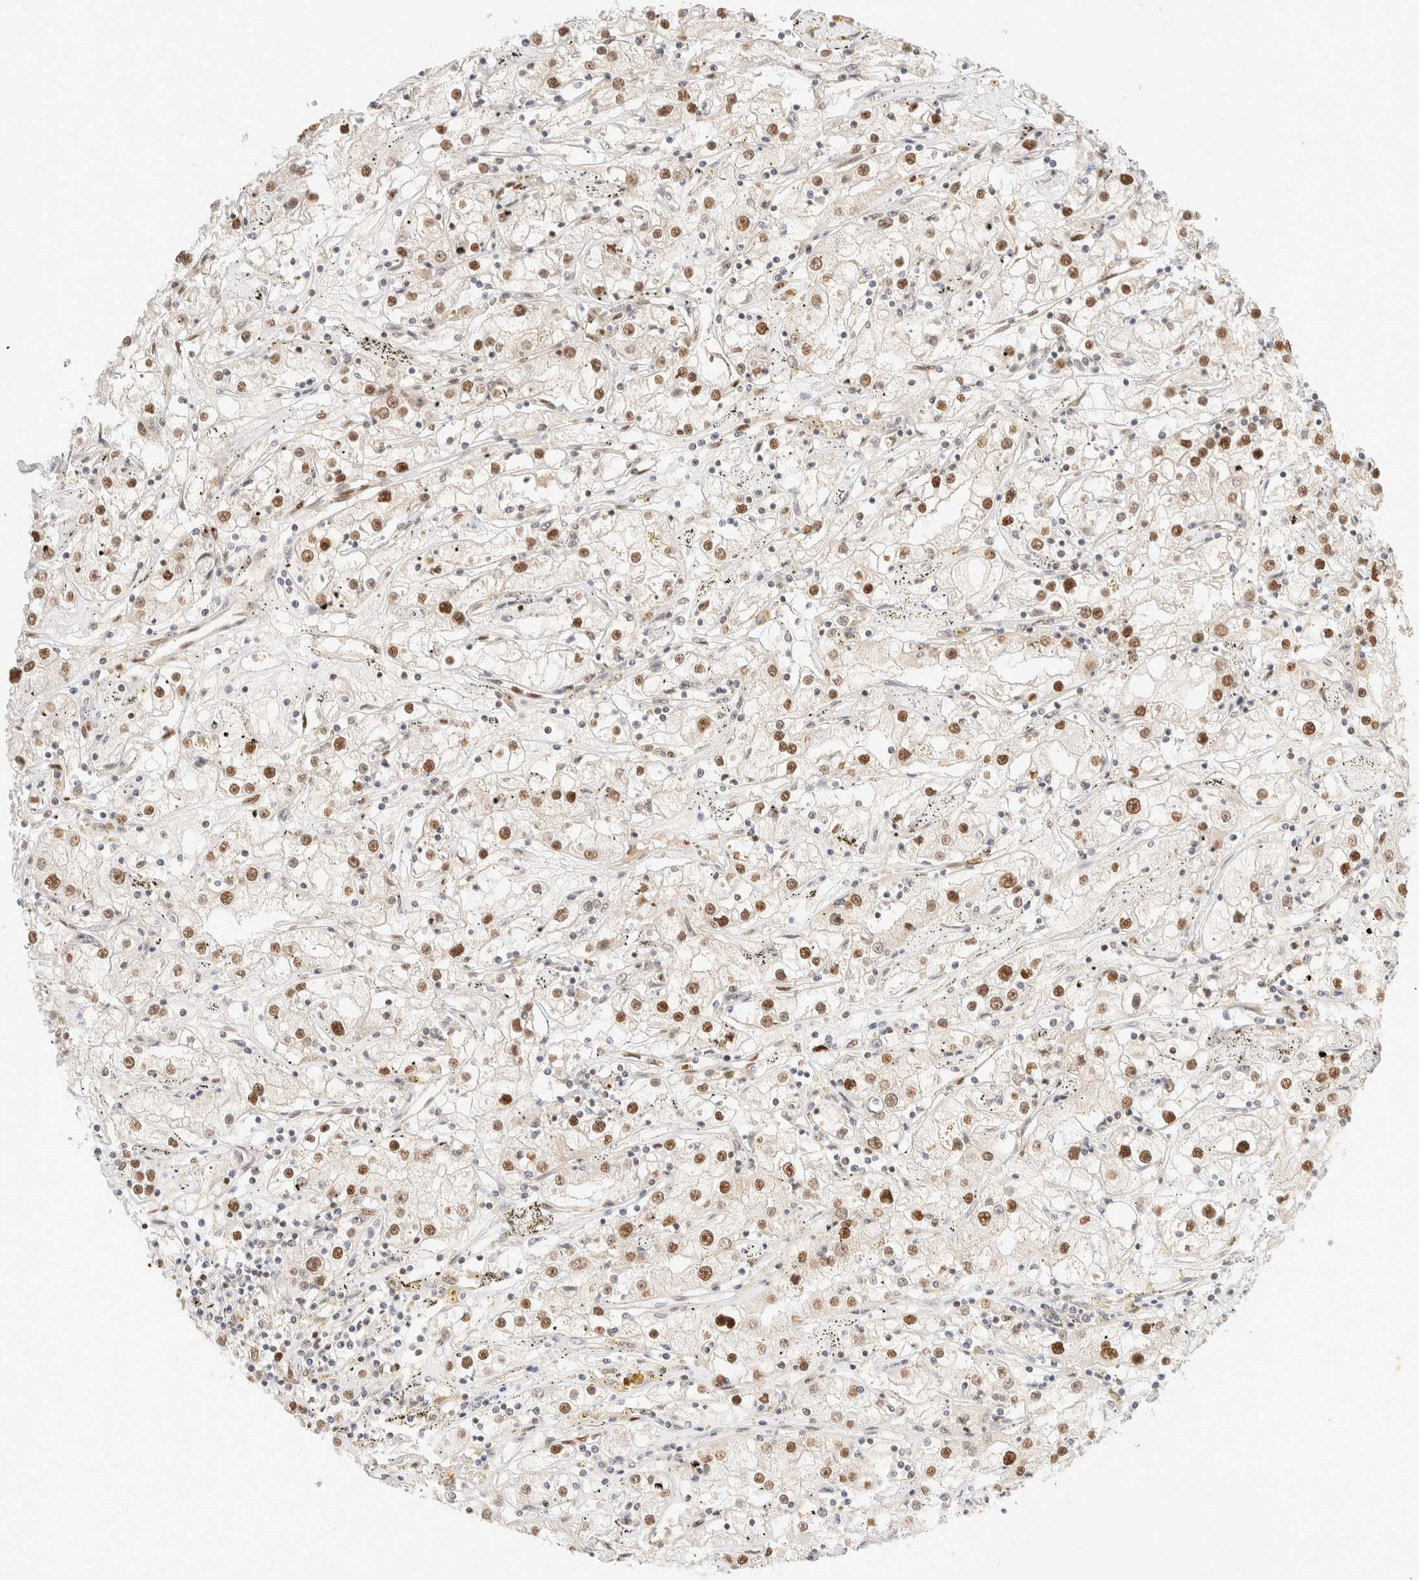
{"staining": {"intensity": "moderate", "quantity": ">75%", "location": "nuclear"}, "tissue": "renal cancer", "cell_type": "Tumor cells", "image_type": "cancer", "snomed": [{"axis": "morphology", "description": "Adenocarcinoma, NOS"}, {"axis": "topography", "description": "Kidney"}], "caption": "Moderate nuclear protein expression is seen in approximately >75% of tumor cells in renal cancer.", "gene": "DDB2", "patient": {"sex": "male", "age": 56}}